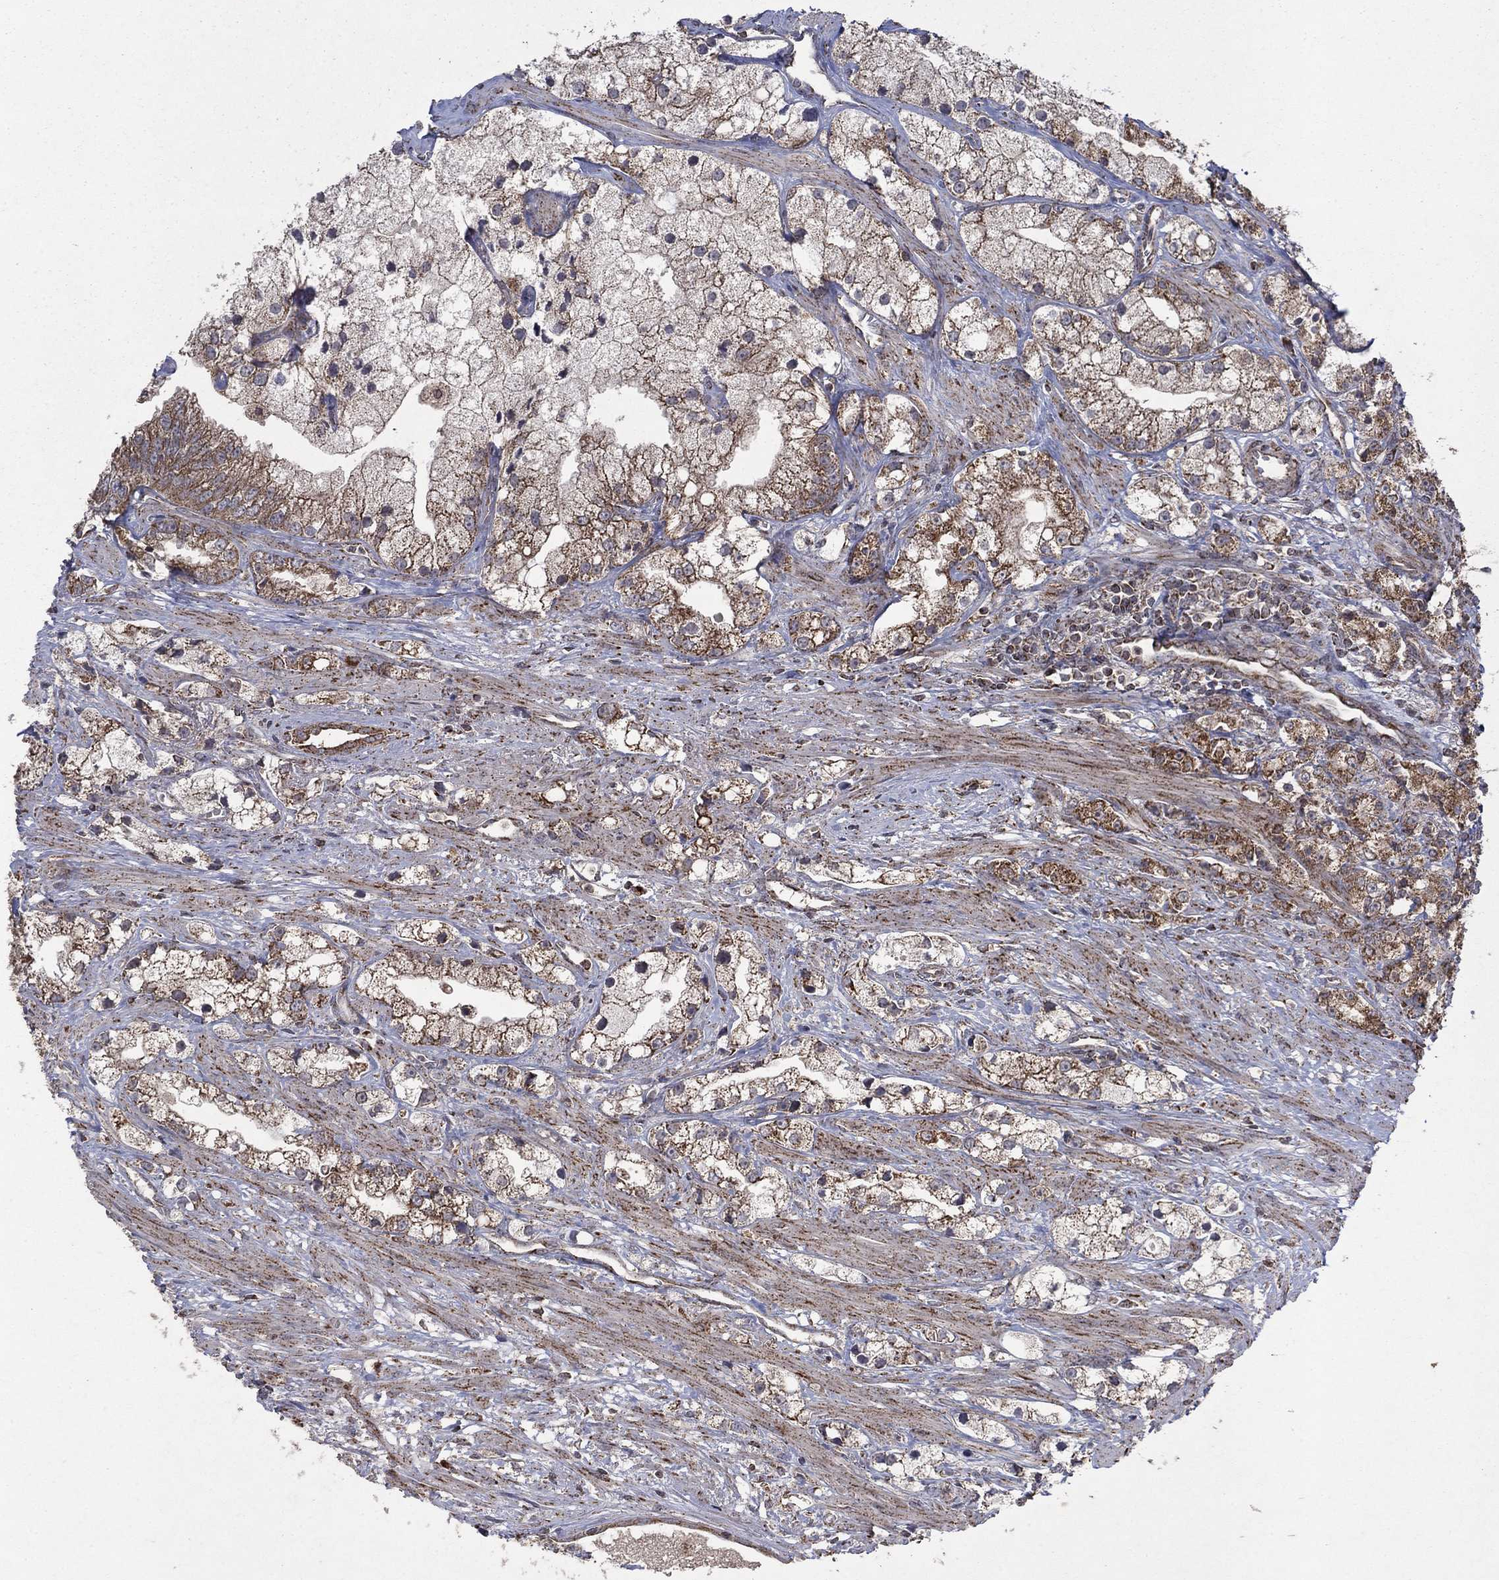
{"staining": {"intensity": "moderate", "quantity": "25%-75%", "location": "cytoplasmic/membranous"}, "tissue": "prostate cancer", "cell_type": "Tumor cells", "image_type": "cancer", "snomed": [{"axis": "morphology", "description": "Adenocarcinoma, NOS"}, {"axis": "topography", "description": "Prostate and seminal vesicle, NOS"}, {"axis": "topography", "description": "Prostate"}], "caption": "Immunohistochemical staining of prostate cancer demonstrates medium levels of moderate cytoplasmic/membranous expression in approximately 25%-75% of tumor cells.", "gene": "DPH1", "patient": {"sex": "male", "age": 79}}